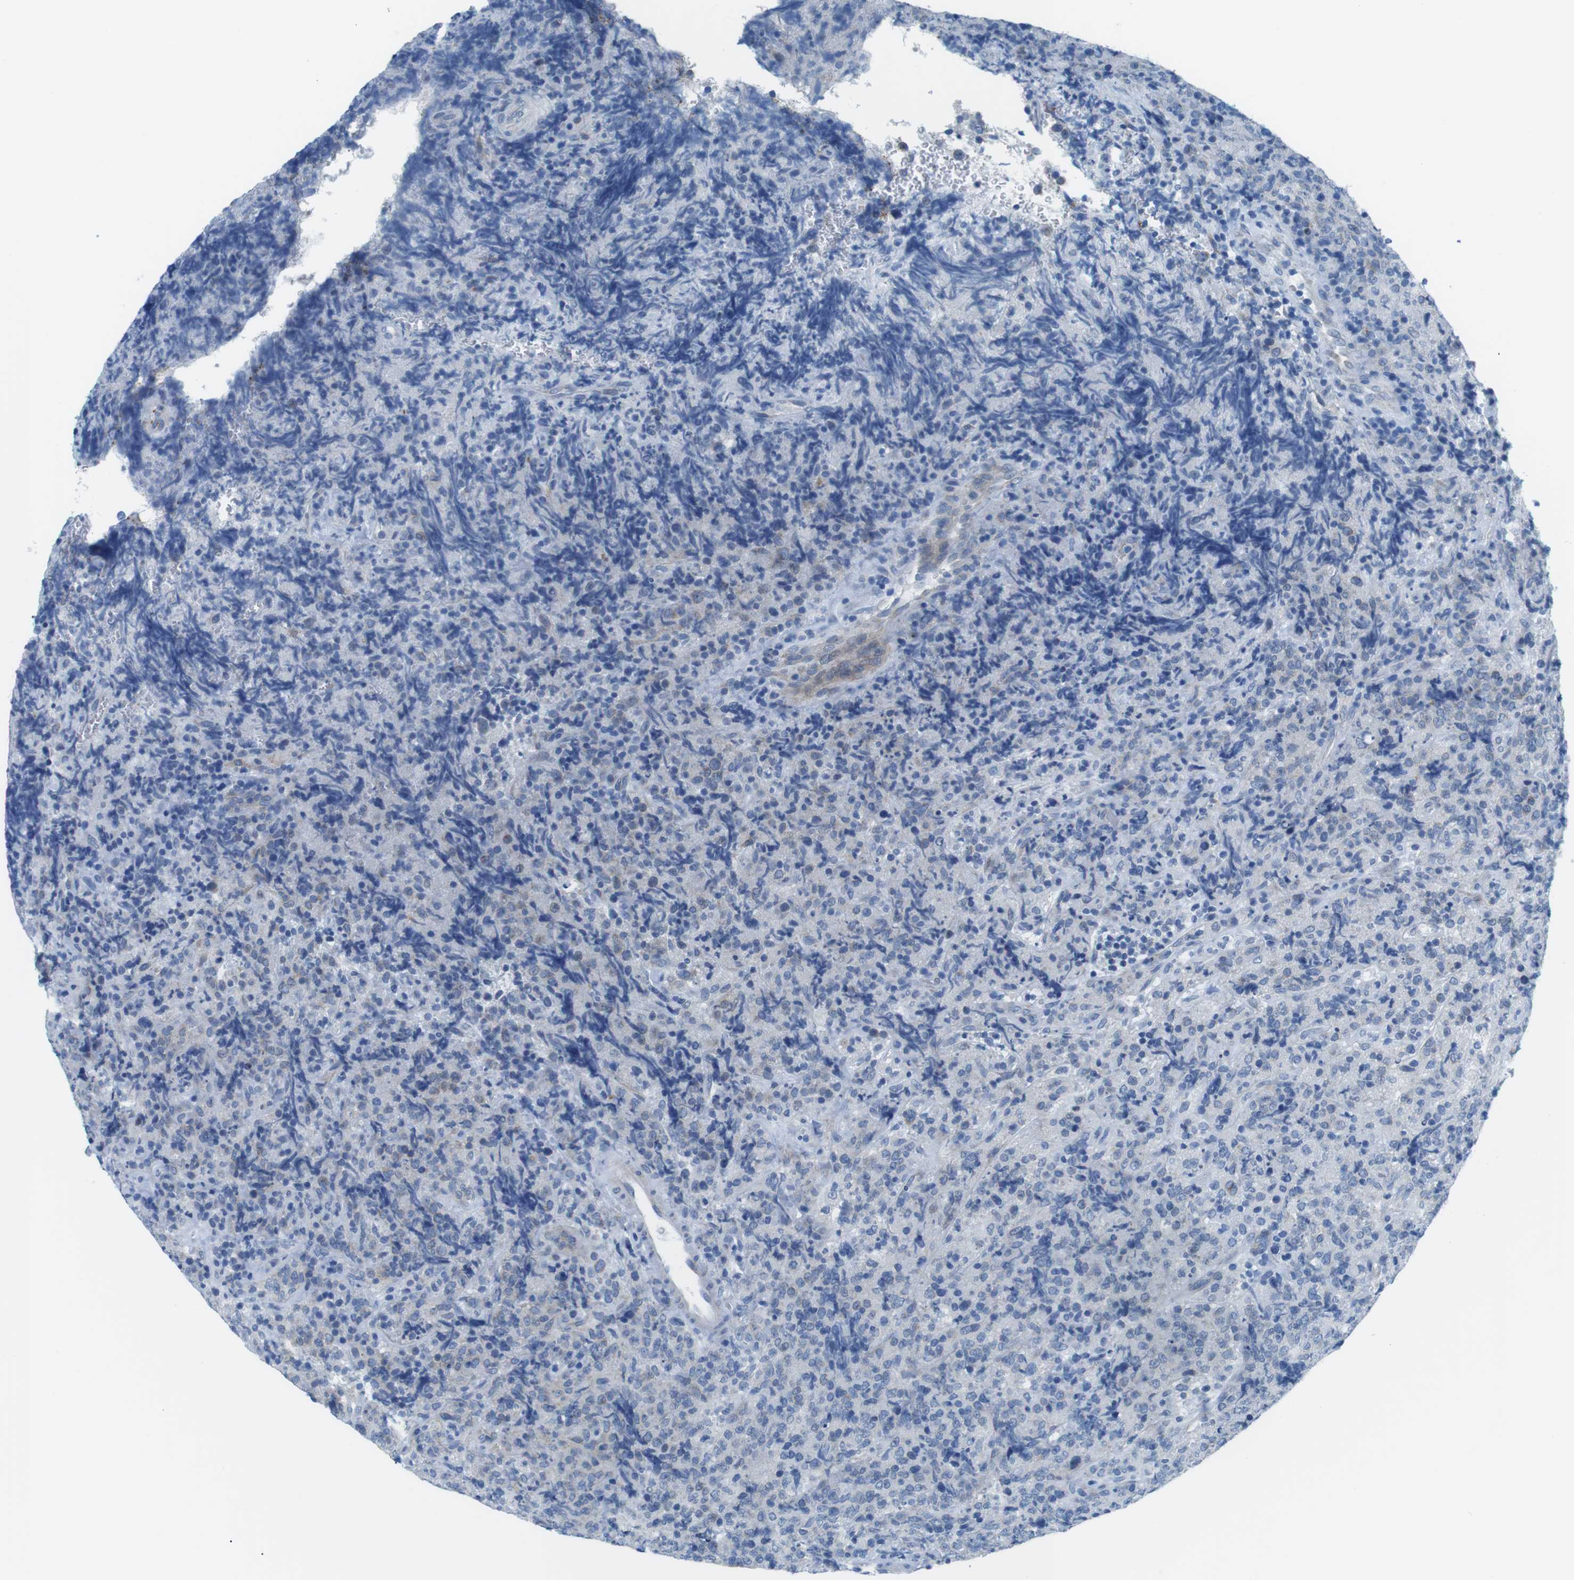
{"staining": {"intensity": "negative", "quantity": "none", "location": "none"}, "tissue": "lymphoma", "cell_type": "Tumor cells", "image_type": "cancer", "snomed": [{"axis": "morphology", "description": "Malignant lymphoma, non-Hodgkin's type, High grade"}, {"axis": "topography", "description": "Tonsil"}], "caption": "This histopathology image is of malignant lymphoma, non-Hodgkin's type (high-grade) stained with immunohistochemistry (IHC) to label a protein in brown with the nuclei are counter-stained blue. There is no expression in tumor cells.", "gene": "MUC2", "patient": {"sex": "female", "age": 36}}